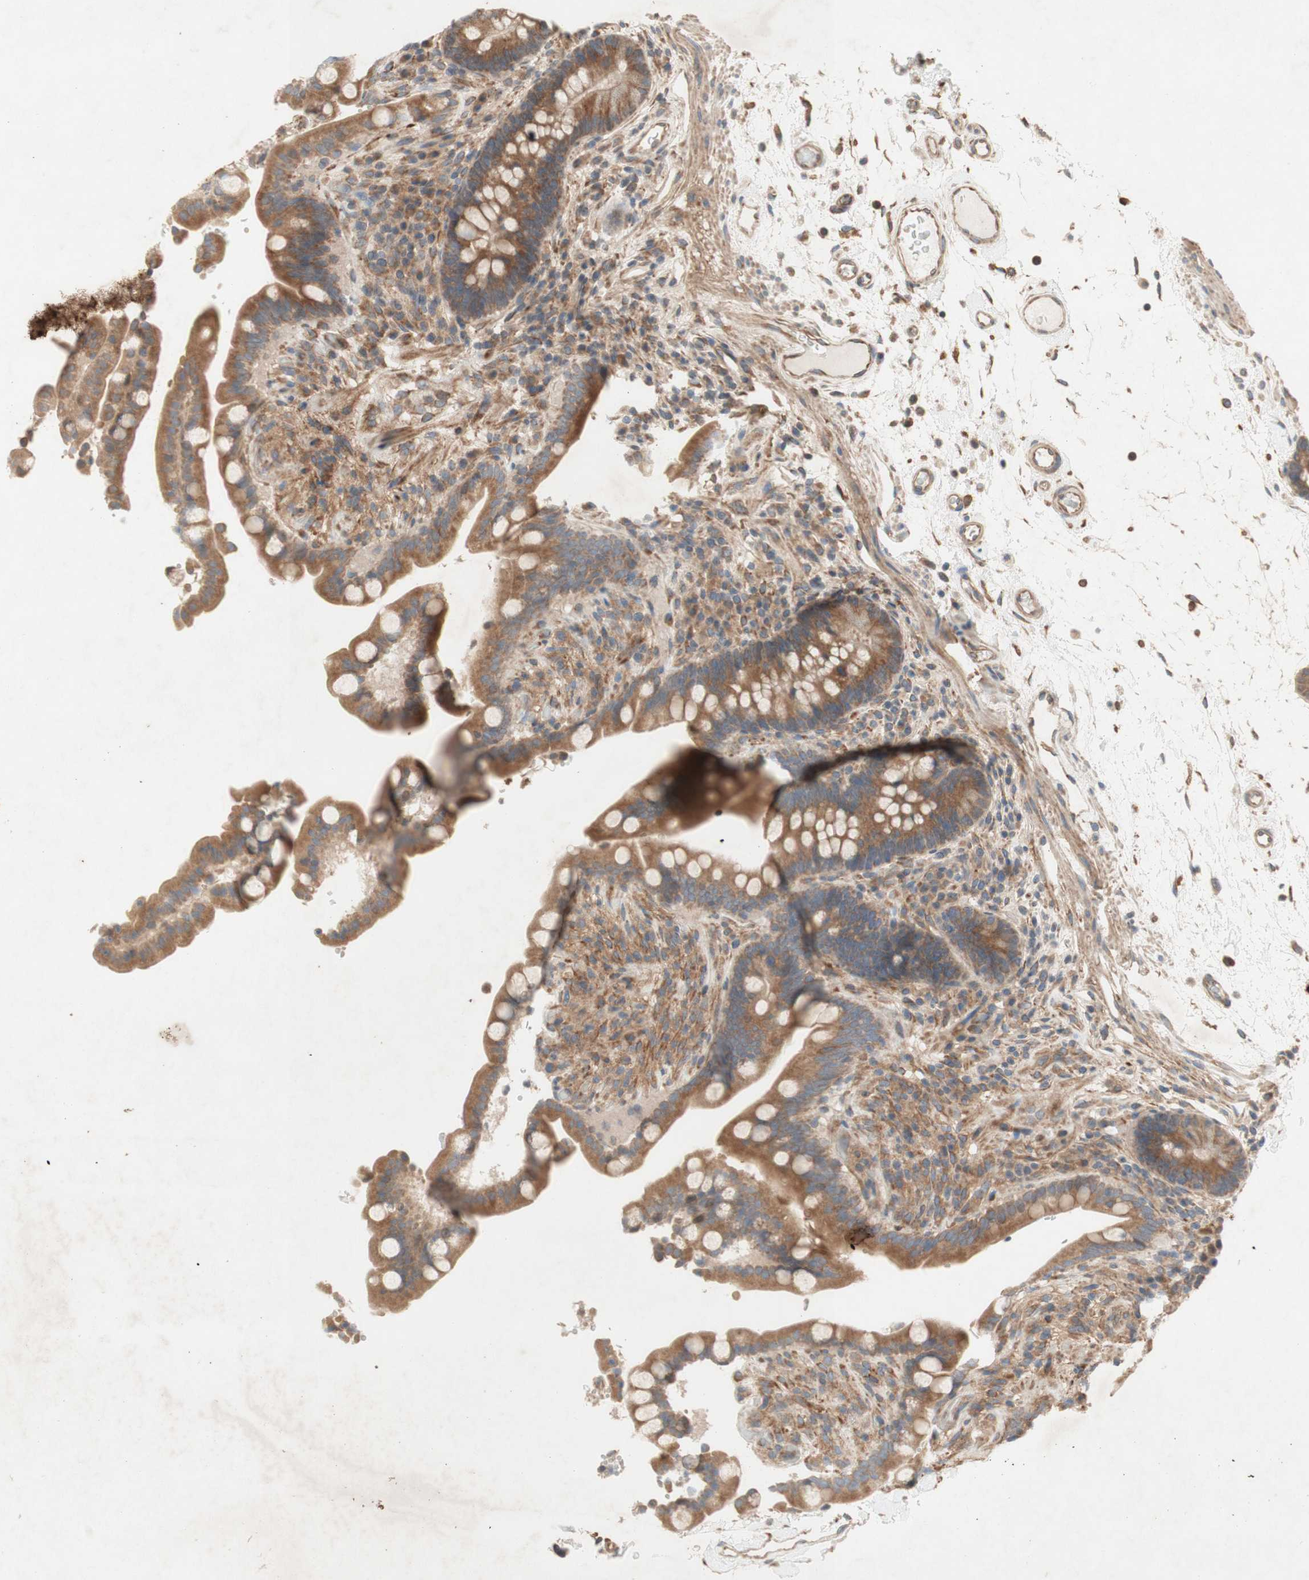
{"staining": {"intensity": "moderate", "quantity": ">75%", "location": "cytoplasmic/membranous"}, "tissue": "colon", "cell_type": "Endothelial cells", "image_type": "normal", "snomed": [{"axis": "morphology", "description": "Normal tissue, NOS"}, {"axis": "topography", "description": "Colon"}], "caption": "Moderate cytoplasmic/membranous protein positivity is present in approximately >75% of endothelial cells in colon. (Stains: DAB in brown, nuclei in blue, Microscopy: brightfield microscopy at high magnification).", "gene": "SOCS2", "patient": {"sex": "male", "age": 73}}